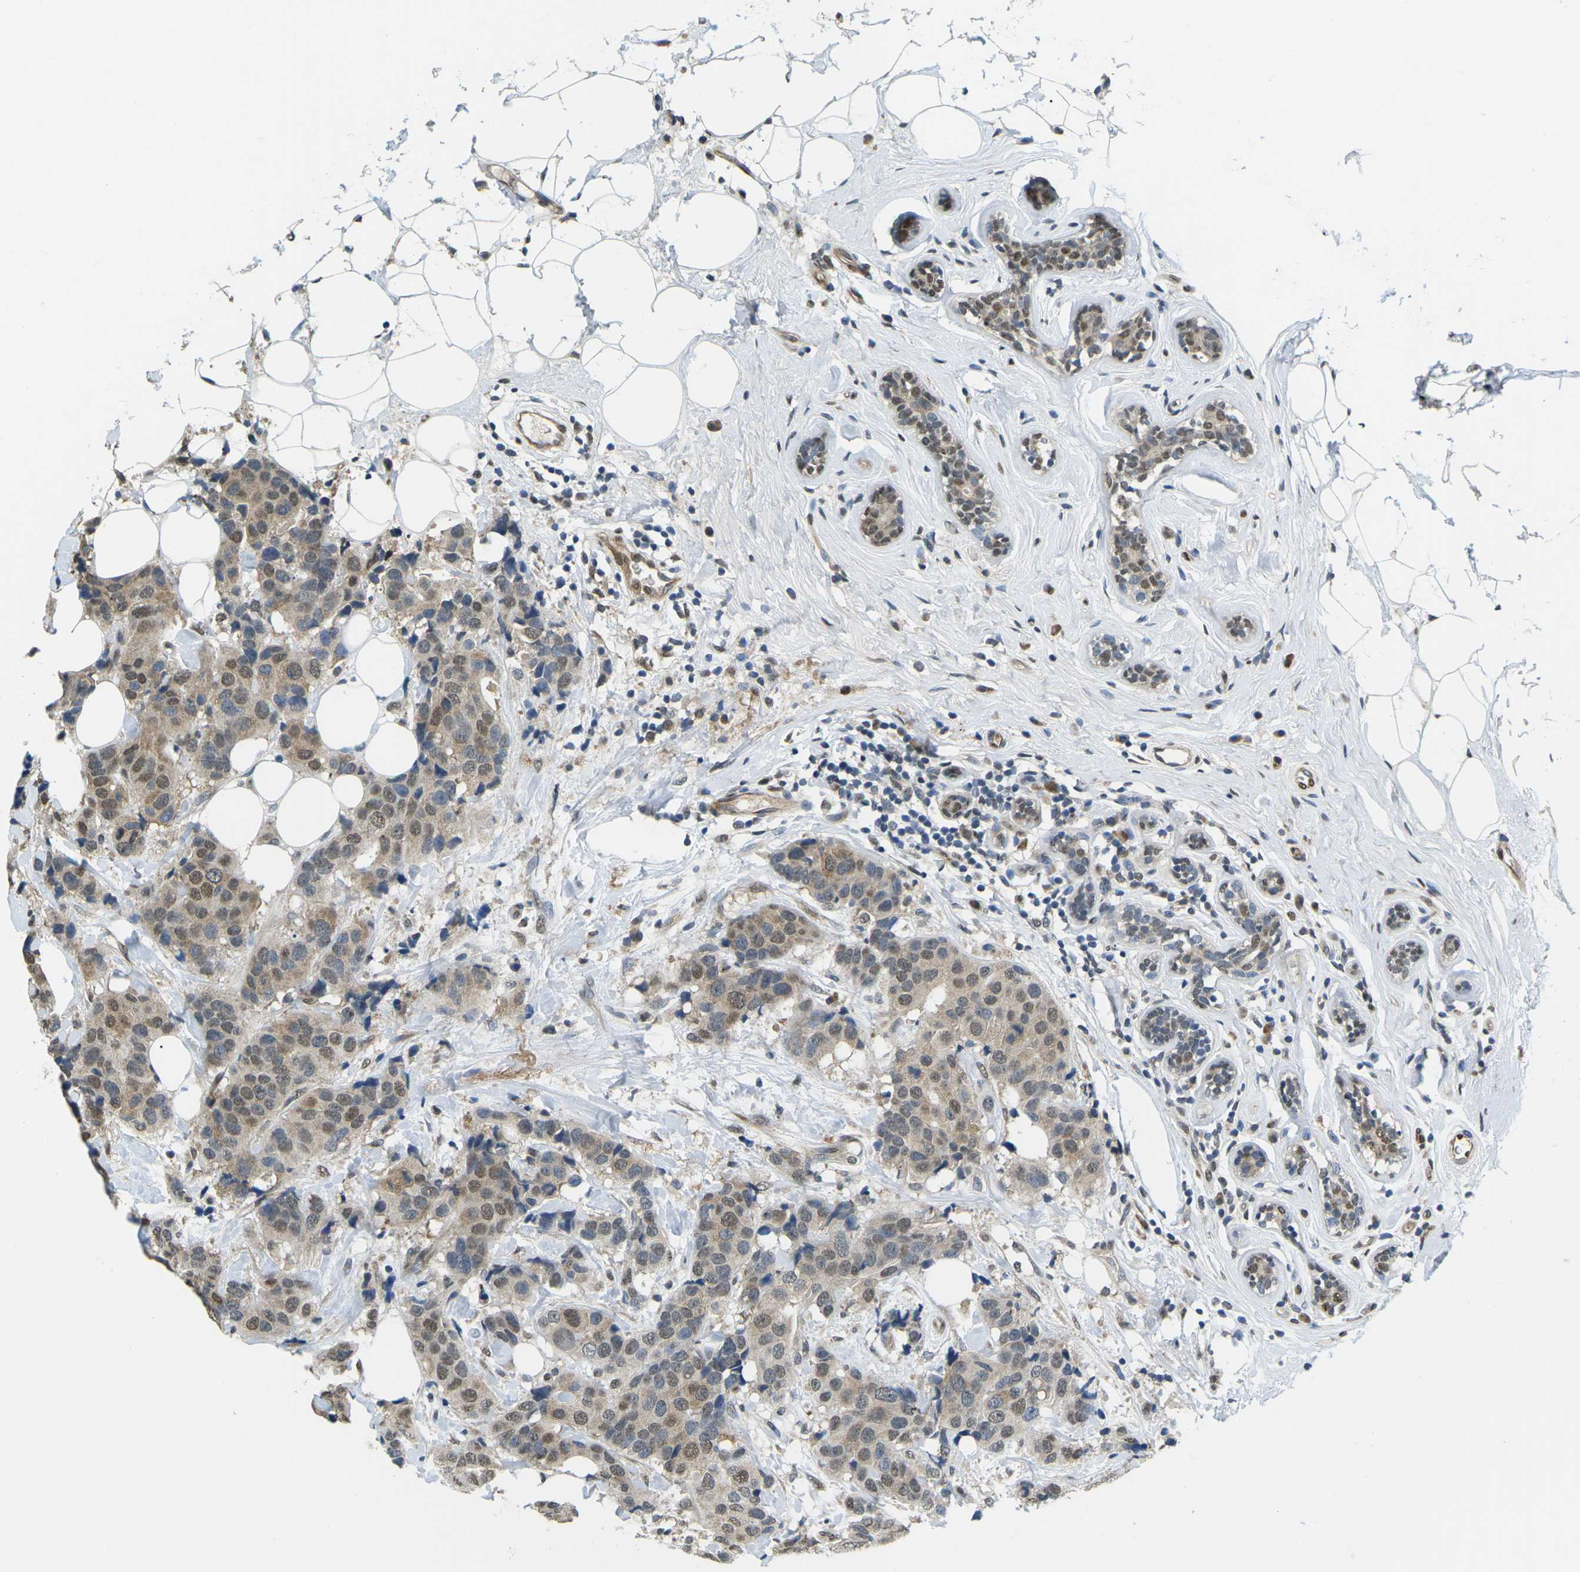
{"staining": {"intensity": "moderate", "quantity": "25%-75%", "location": "cytoplasmic/membranous,nuclear"}, "tissue": "breast cancer", "cell_type": "Tumor cells", "image_type": "cancer", "snomed": [{"axis": "morphology", "description": "Normal tissue, NOS"}, {"axis": "morphology", "description": "Duct carcinoma"}, {"axis": "topography", "description": "Breast"}], "caption": "Brown immunohistochemical staining in human intraductal carcinoma (breast) displays moderate cytoplasmic/membranous and nuclear expression in approximately 25%-75% of tumor cells.", "gene": "ERBB4", "patient": {"sex": "female", "age": 39}}